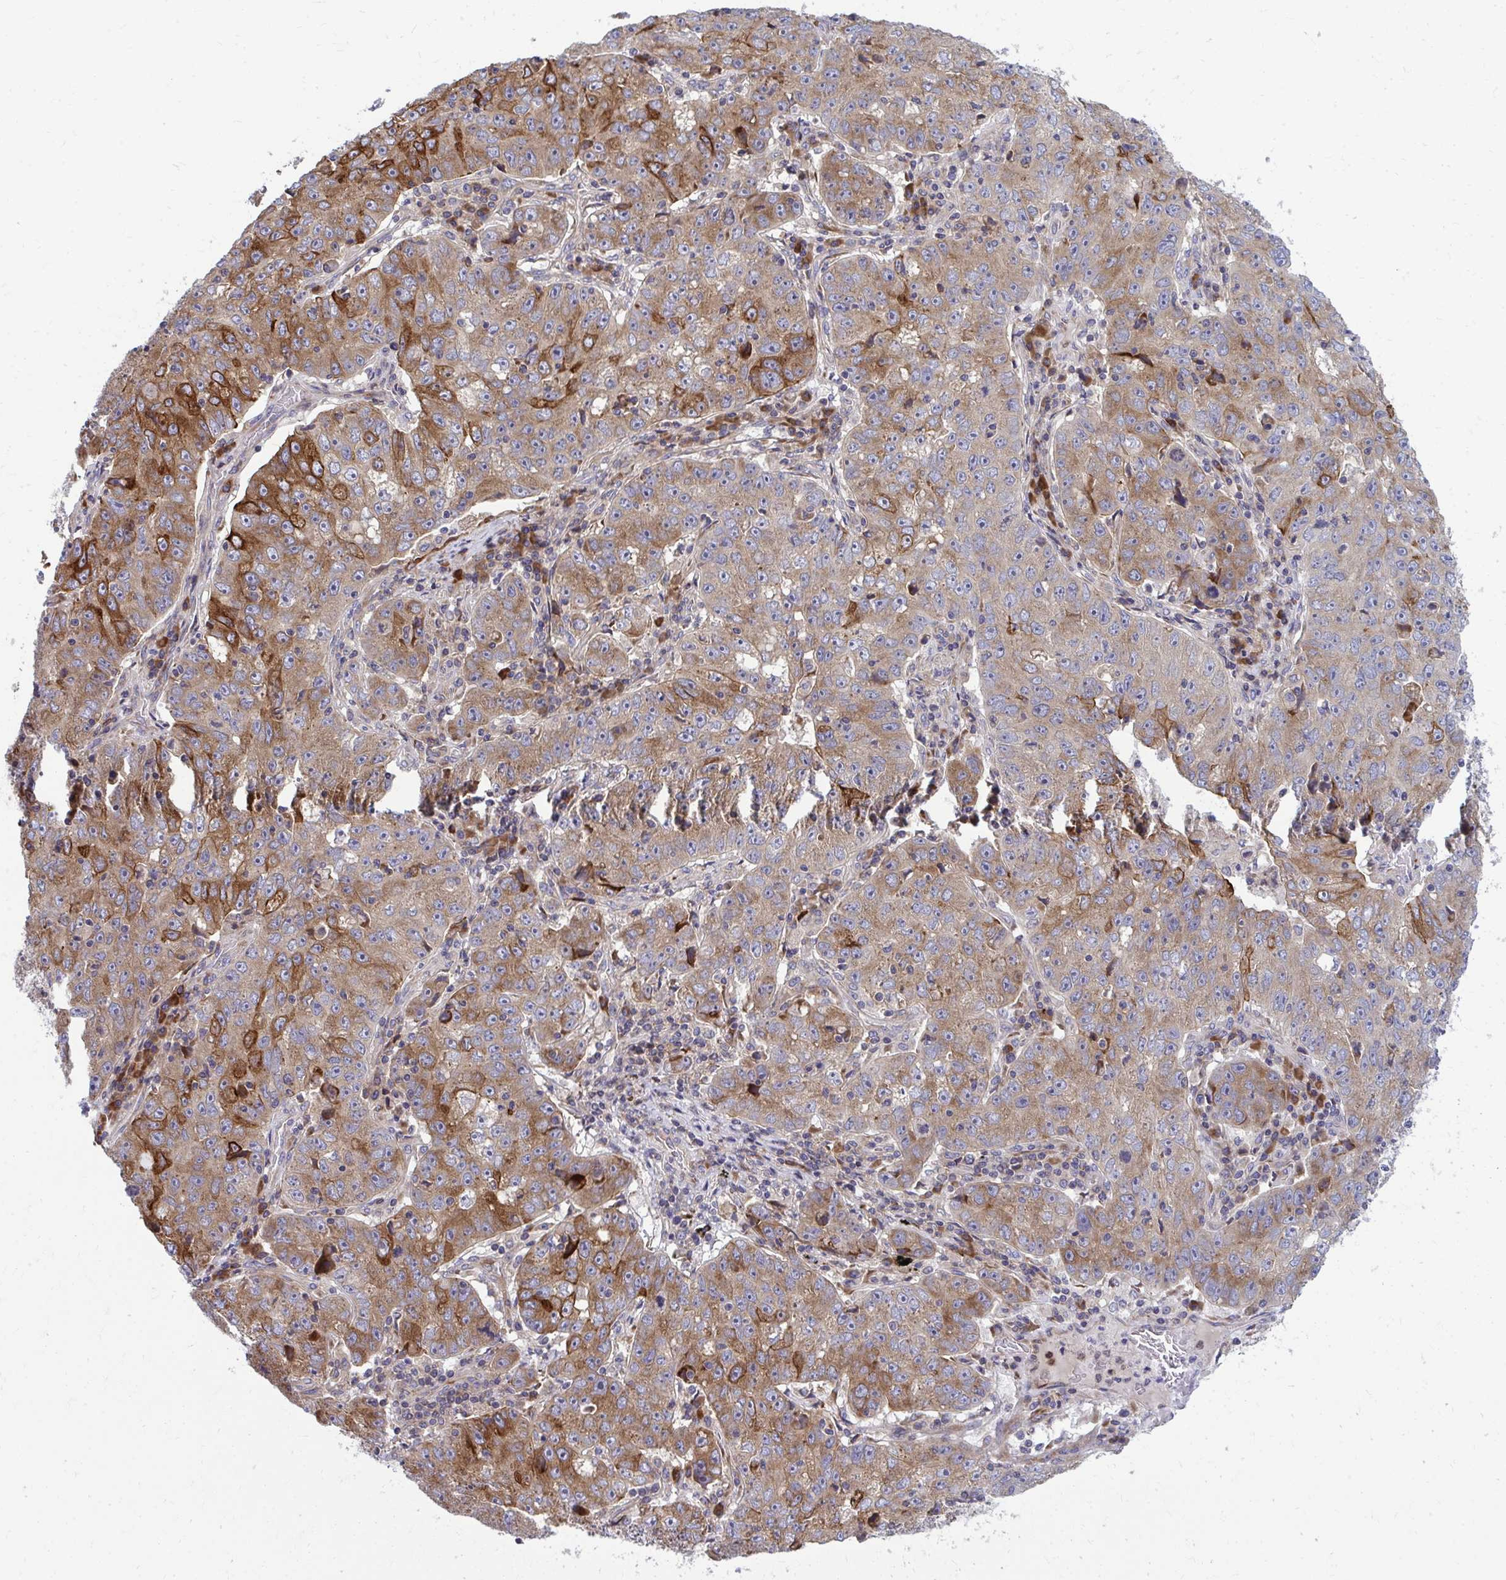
{"staining": {"intensity": "moderate", "quantity": ">75%", "location": "cytoplasmic/membranous"}, "tissue": "lung cancer", "cell_type": "Tumor cells", "image_type": "cancer", "snomed": [{"axis": "morphology", "description": "Normal morphology"}, {"axis": "morphology", "description": "Adenocarcinoma, NOS"}, {"axis": "topography", "description": "Lymph node"}, {"axis": "topography", "description": "Lung"}], "caption": "IHC image of lung cancer (adenocarcinoma) stained for a protein (brown), which shows medium levels of moderate cytoplasmic/membranous expression in approximately >75% of tumor cells.", "gene": "GFPT2", "patient": {"sex": "female", "age": 57}}